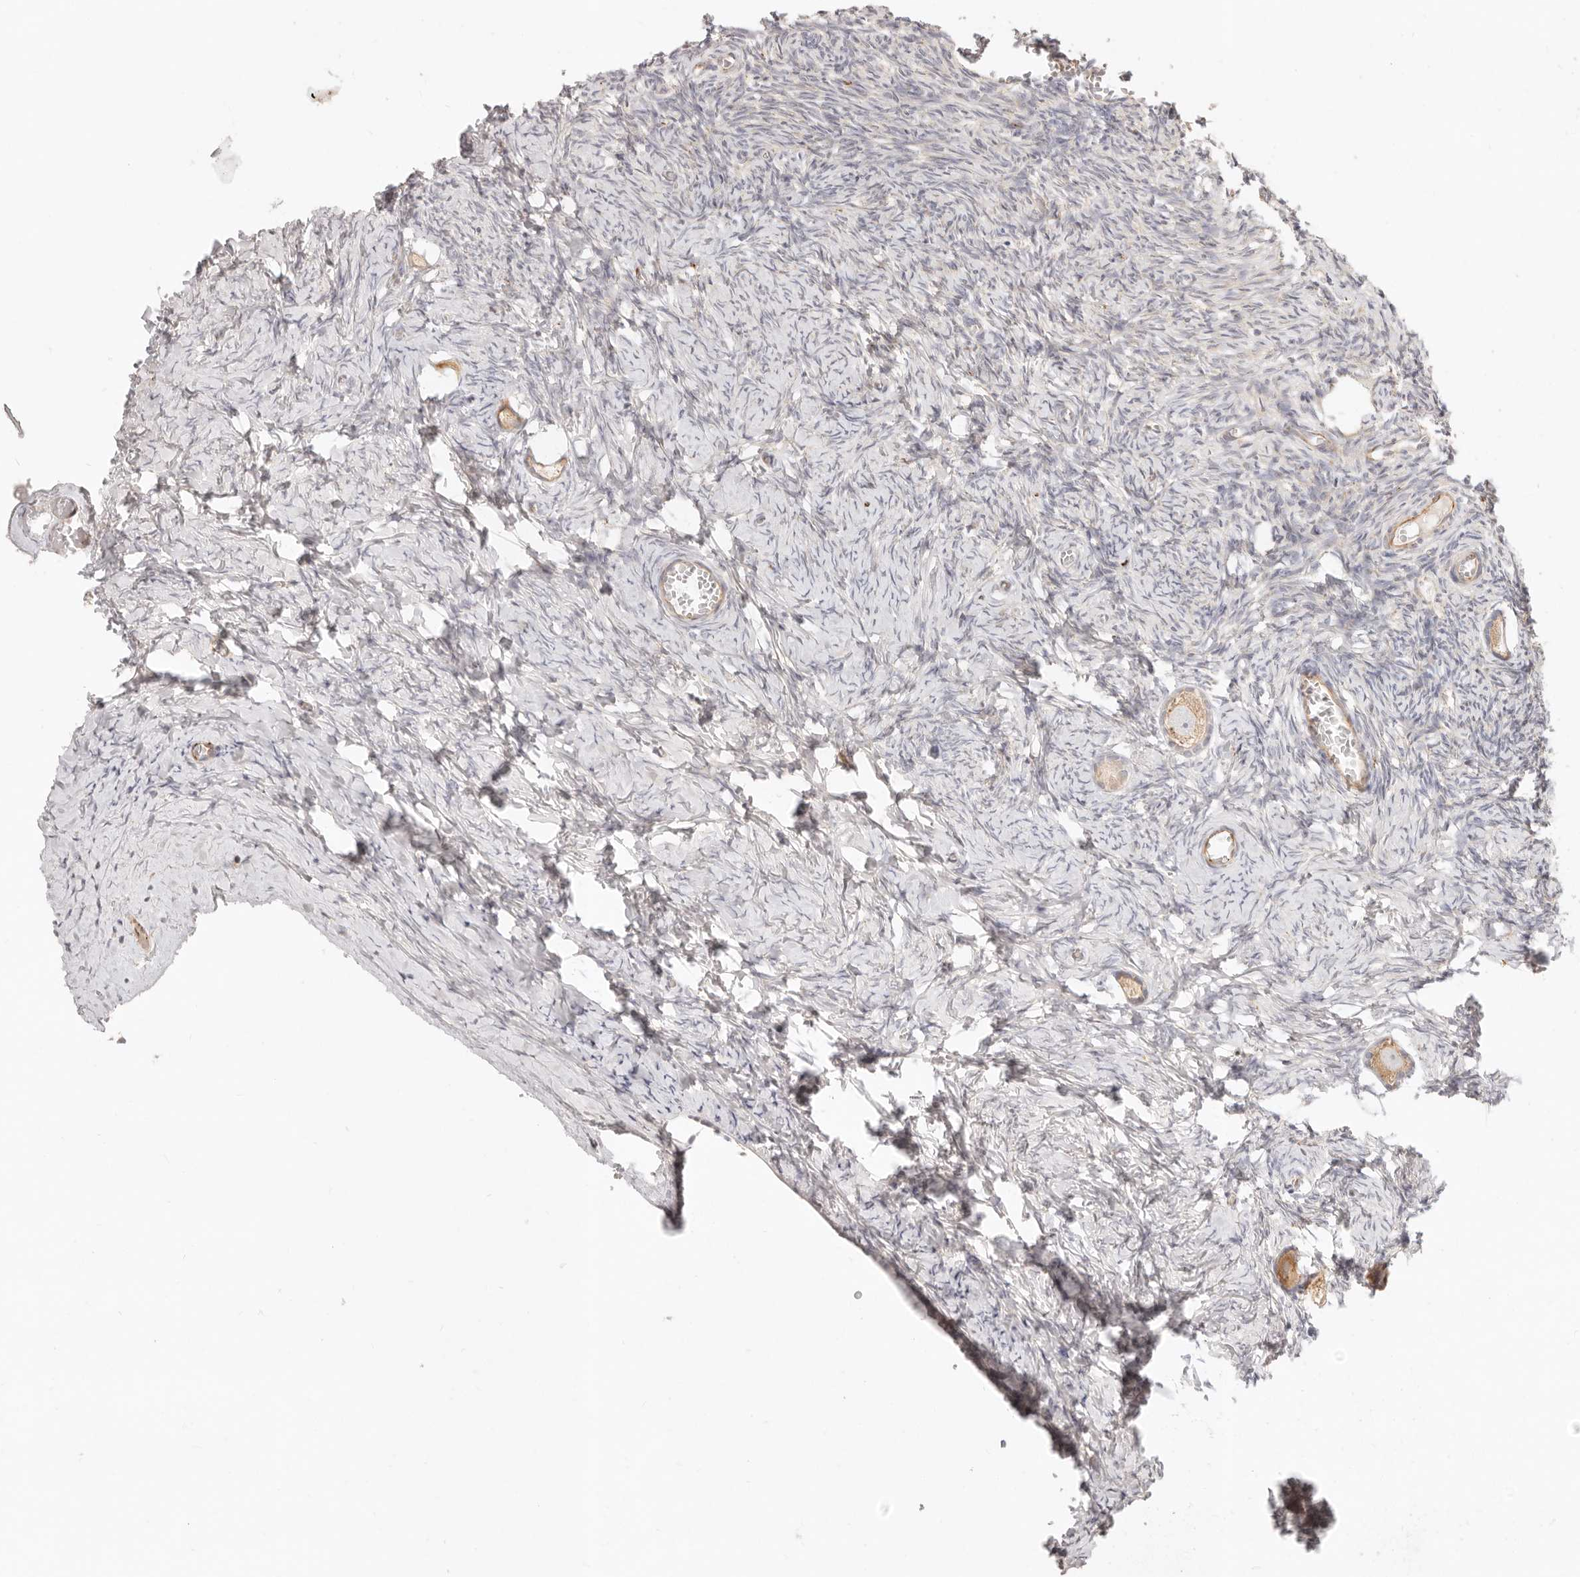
{"staining": {"intensity": "moderate", "quantity": ">75%", "location": "cytoplasmic/membranous"}, "tissue": "ovary", "cell_type": "Follicle cells", "image_type": "normal", "snomed": [{"axis": "morphology", "description": "Normal tissue, NOS"}, {"axis": "topography", "description": "Ovary"}], "caption": "Immunohistochemistry staining of unremarkable ovary, which displays medium levels of moderate cytoplasmic/membranous expression in about >75% of follicle cells indicating moderate cytoplasmic/membranous protein positivity. The staining was performed using DAB (3,3'-diaminobenzidine) (brown) for protein detection and nuclei were counterstained in hematoxylin (blue).", "gene": "SASS6", "patient": {"sex": "female", "age": 27}}